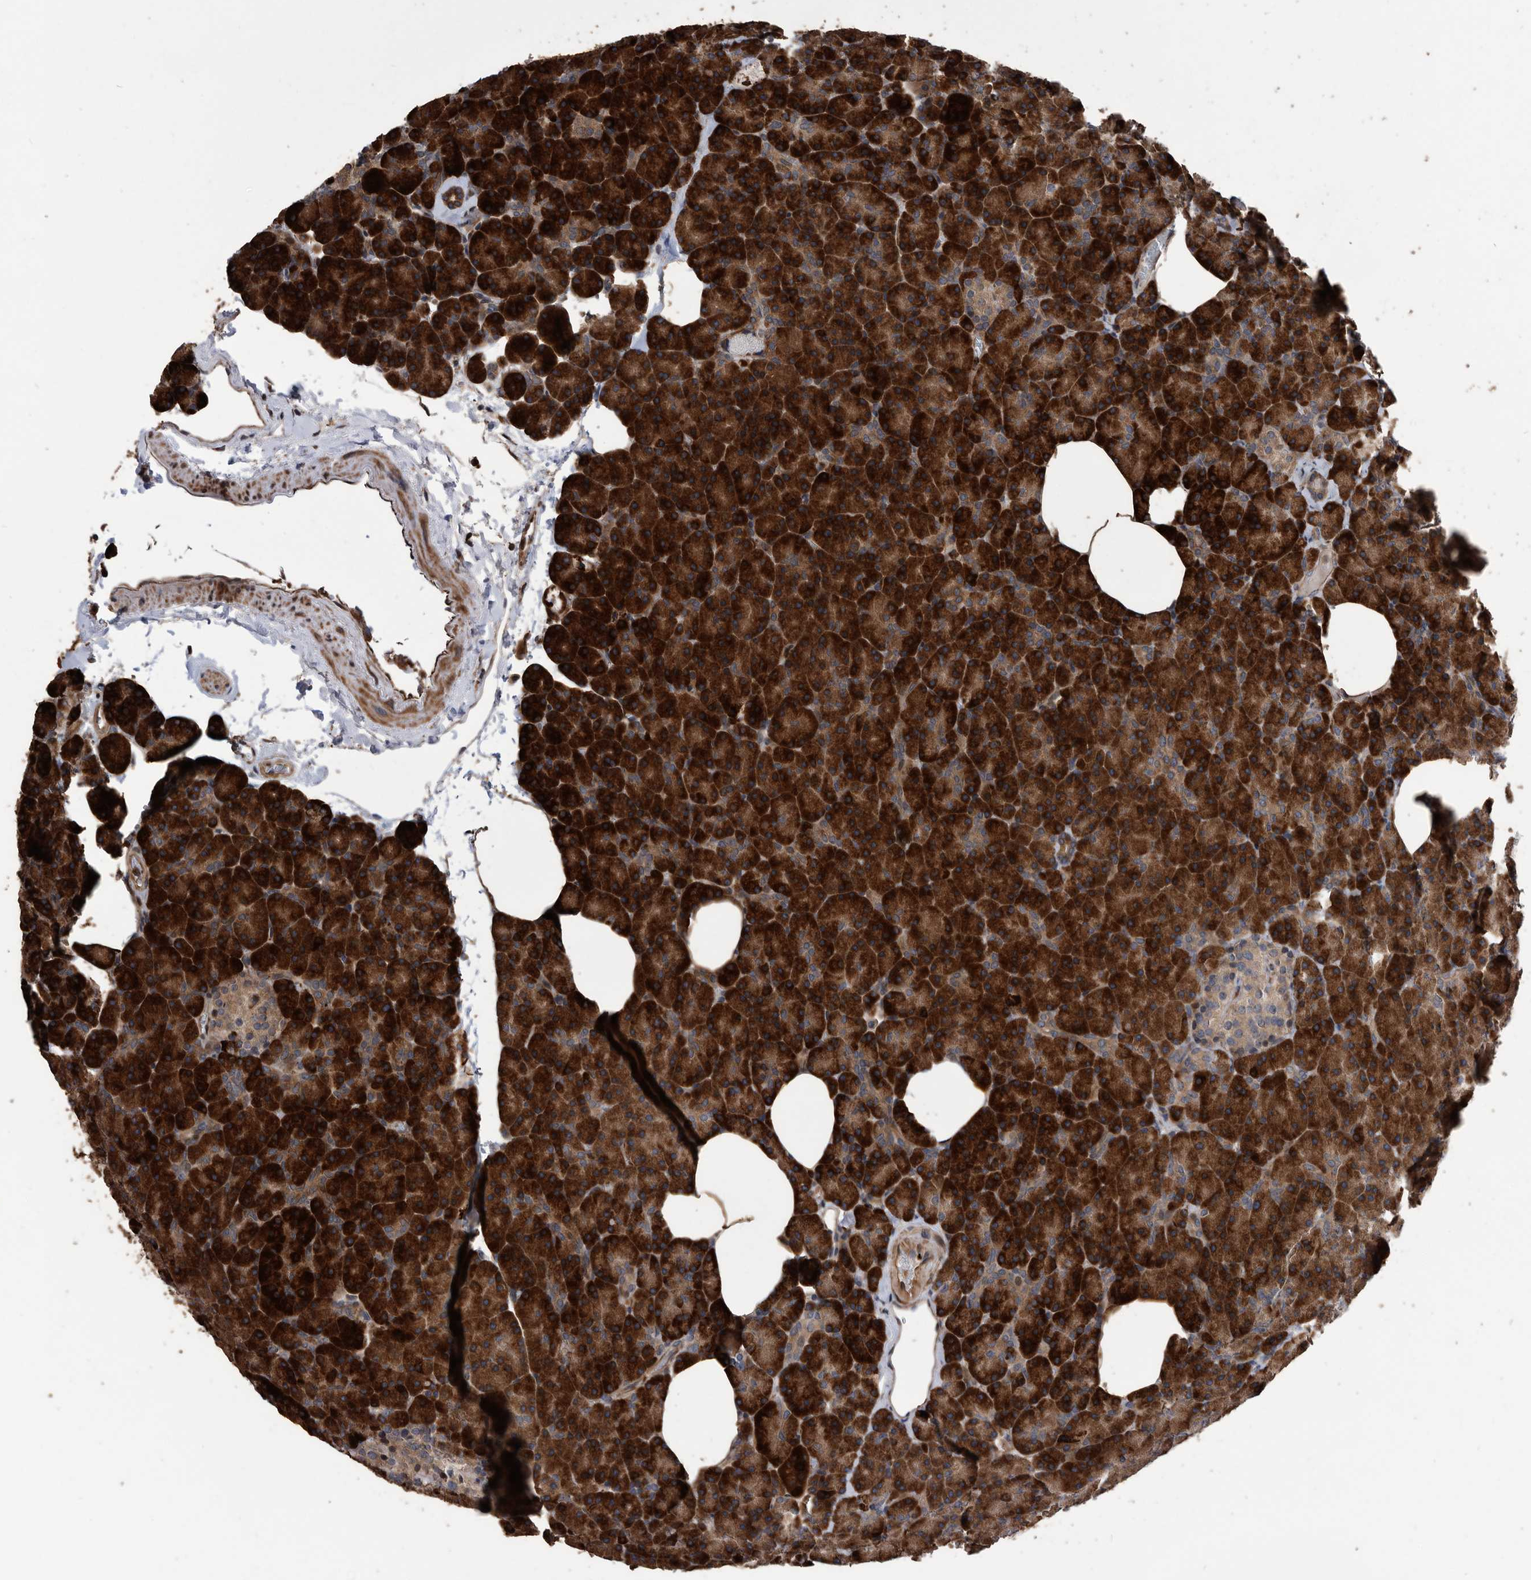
{"staining": {"intensity": "strong", "quantity": ">75%", "location": "cytoplasmic/membranous"}, "tissue": "pancreas", "cell_type": "Exocrine glandular cells", "image_type": "normal", "snomed": [{"axis": "morphology", "description": "Normal tissue, NOS"}, {"axis": "morphology", "description": "Carcinoid, malignant, NOS"}, {"axis": "topography", "description": "Pancreas"}], "caption": "IHC of normal pancreas demonstrates high levels of strong cytoplasmic/membranous positivity in approximately >75% of exocrine glandular cells.", "gene": "SERINC2", "patient": {"sex": "female", "age": 35}}